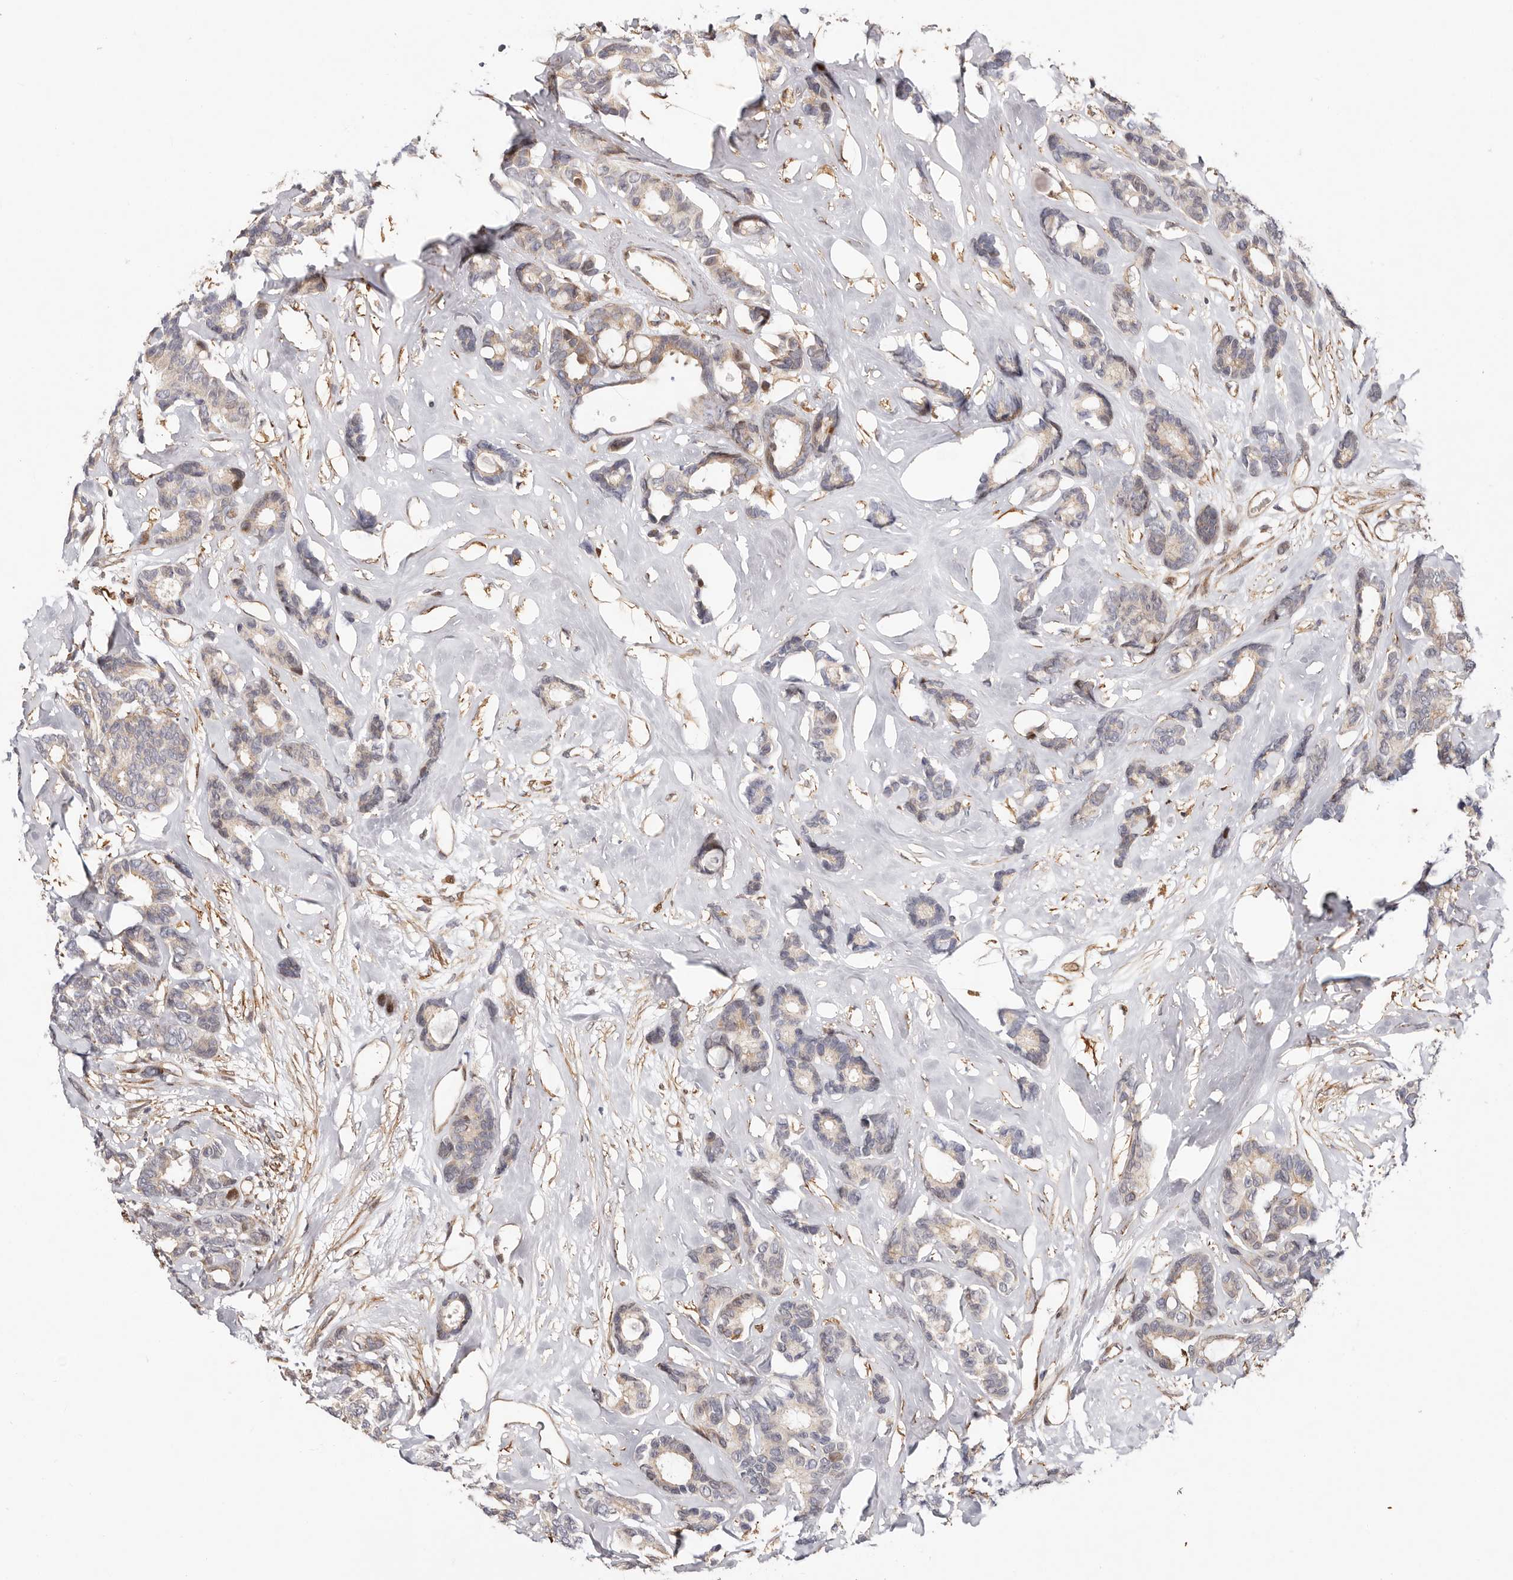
{"staining": {"intensity": "weak", "quantity": ">75%", "location": "cytoplasmic/membranous"}, "tissue": "breast cancer", "cell_type": "Tumor cells", "image_type": "cancer", "snomed": [{"axis": "morphology", "description": "Duct carcinoma"}, {"axis": "topography", "description": "Breast"}], "caption": "The immunohistochemical stain shows weak cytoplasmic/membranous positivity in tumor cells of breast cancer tissue.", "gene": "EPHX3", "patient": {"sex": "female", "age": 87}}